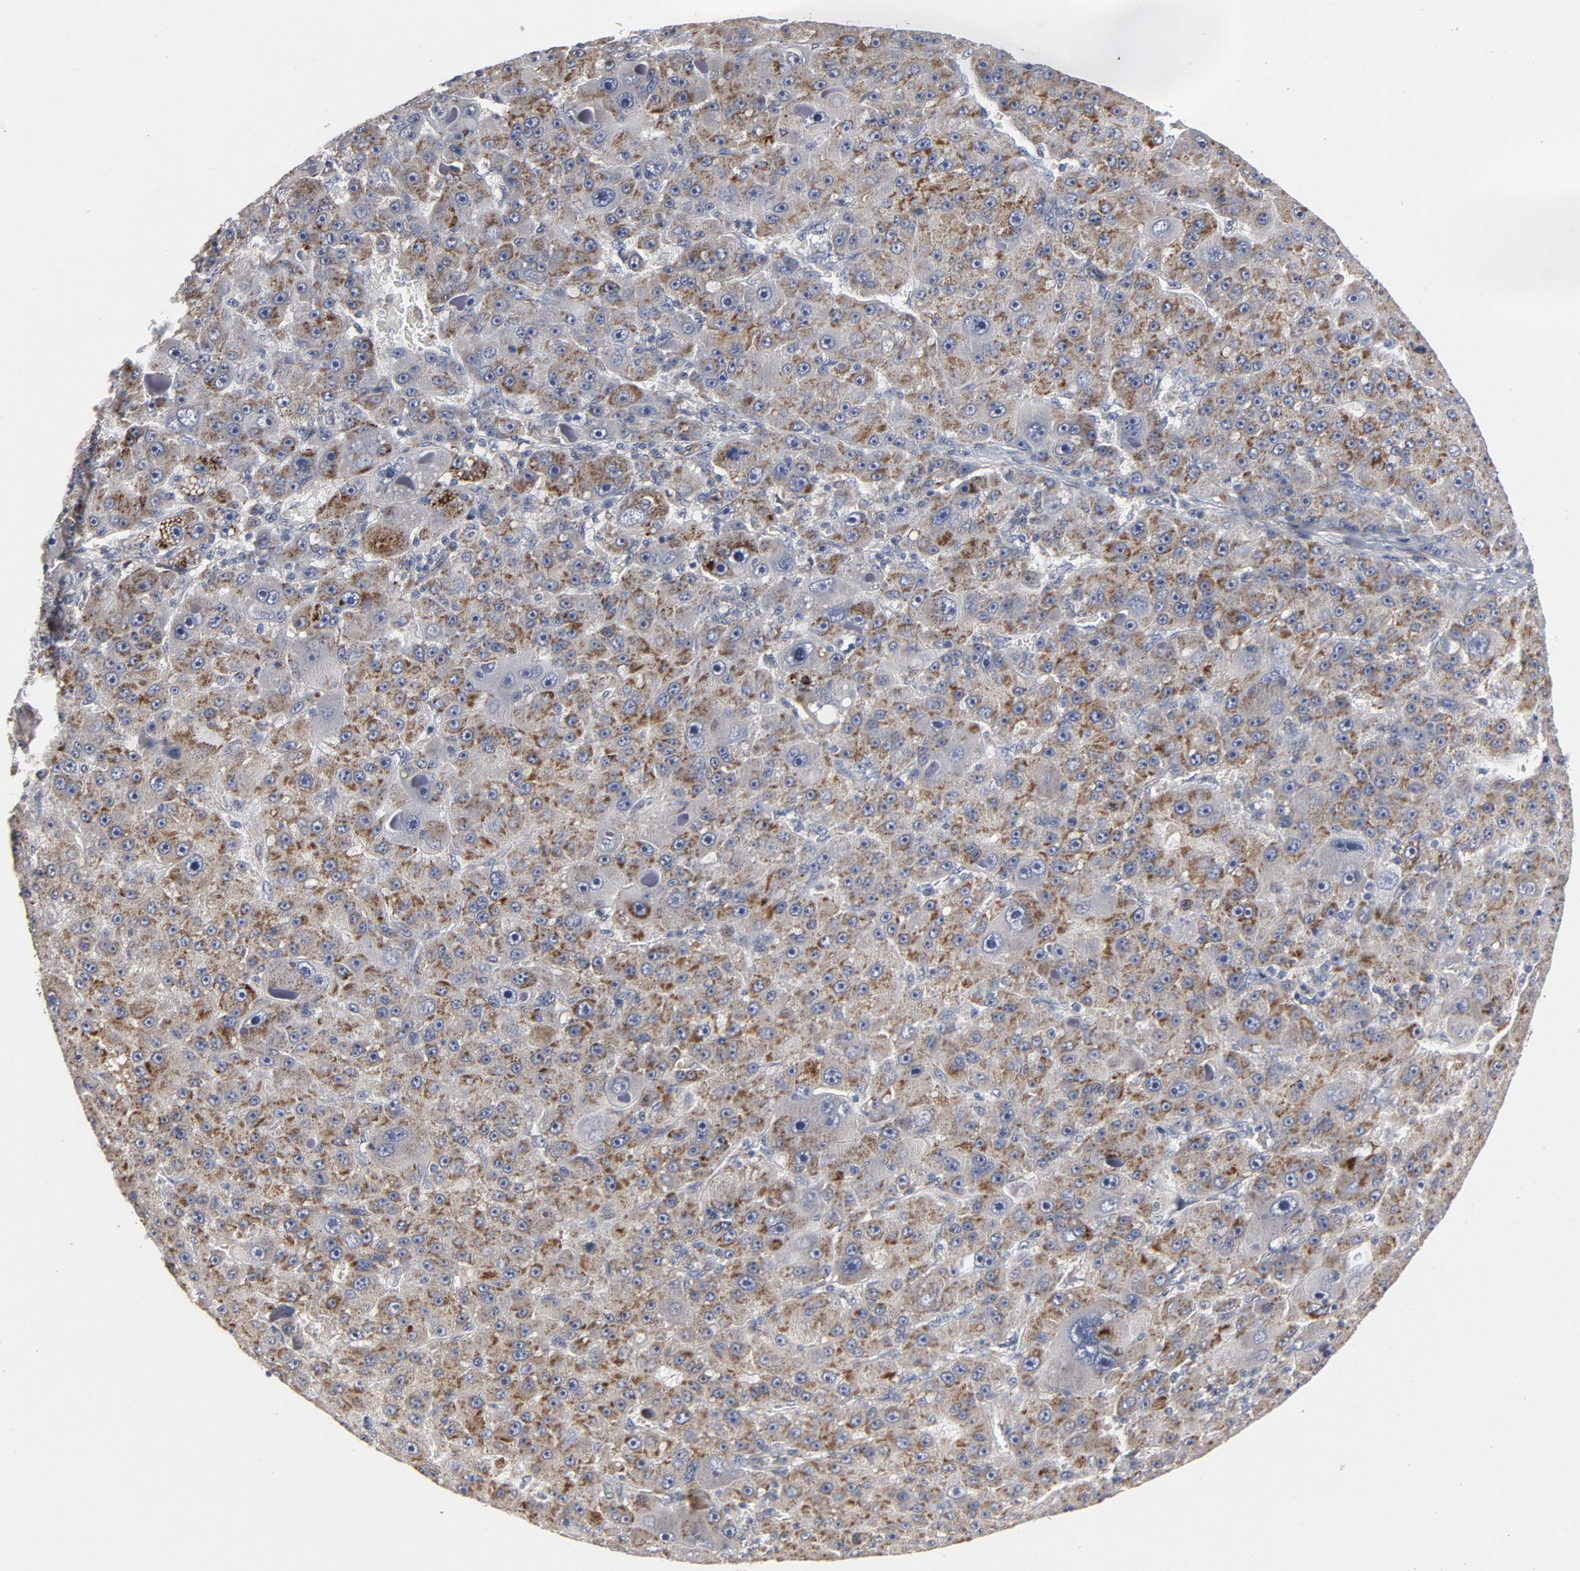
{"staining": {"intensity": "moderate", "quantity": ">75%", "location": "cytoplasmic/membranous"}, "tissue": "liver cancer", "cell_type": "Tumor cells", "image_type": "cancer", "snomed": [{"axis": "morphology", "description": "Carcinoma, Hepatocellular, NOS"}, {"axis": "topography", "description": "Liver"}], "caption": "IHC micrograph of human liver cancer stained for a protein (brown), which shows medium levels of moderate cytoplasmic/membranous positivity in about >75% of tumor cells.", "gene": "PPP1R1B", "patient": {"sex": "male", "age": 76}}